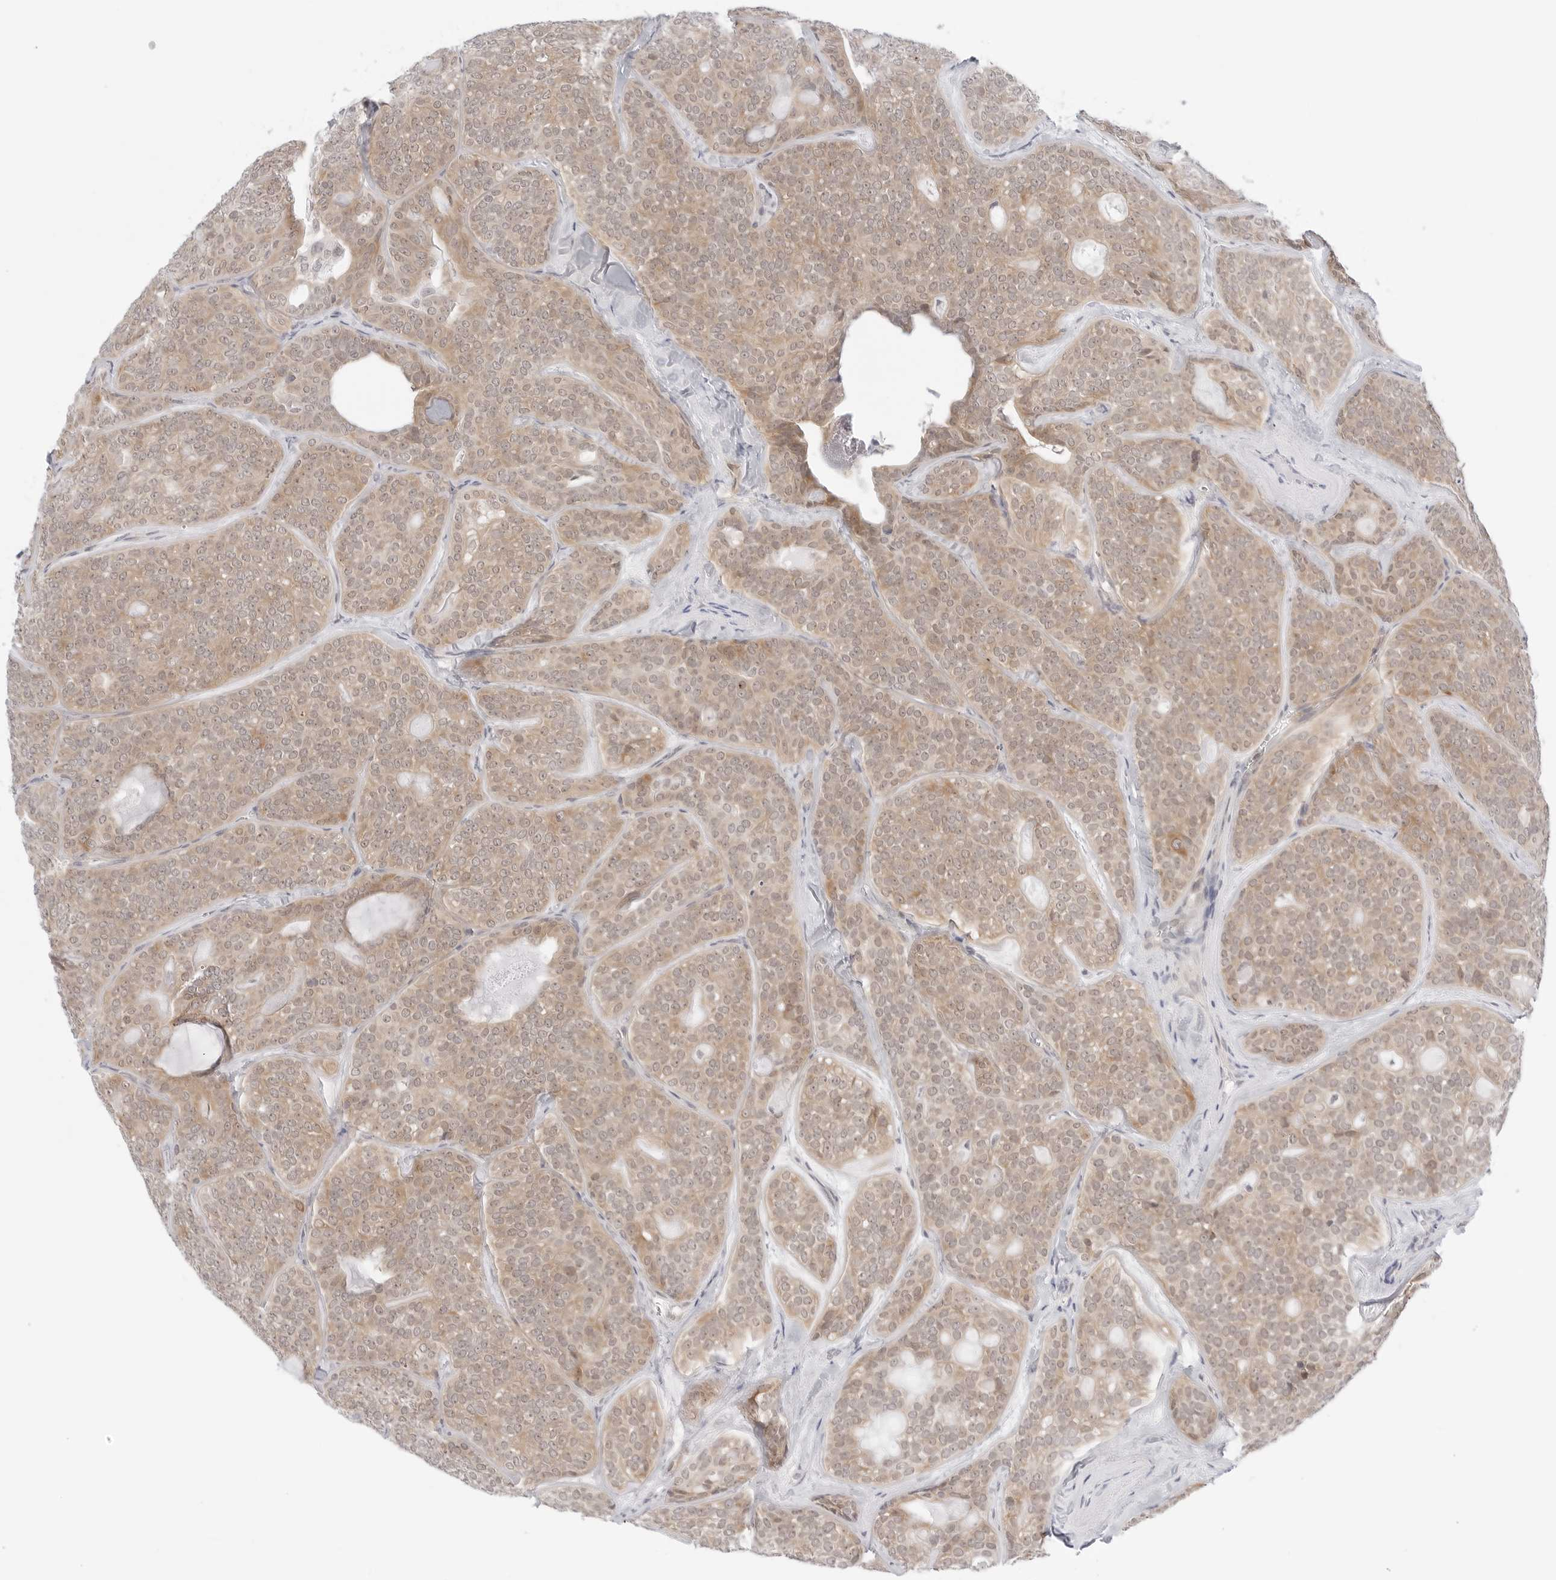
{"staining": {"intensity": "weak", "quantity": ">75%", "location": "cytoplasmic/membranous"}, "tissue": "head and neck cancer", "cell_type": "Tumor cells", "image_type": "cancer", "snomed": [{"axis": "morphology", "description": "Adenocarcinoma, NOS"}, {"axis": "topography", "description": "Head-Neck"}], "caption": "IHC of human head and neck adenocarcinoma demonstrates low levels of weak cytoplasmic/membranous staining in approximately >75% of tumor cells.", "gene": "NUDC", "patient": {"sex": "male", "age": 66}}